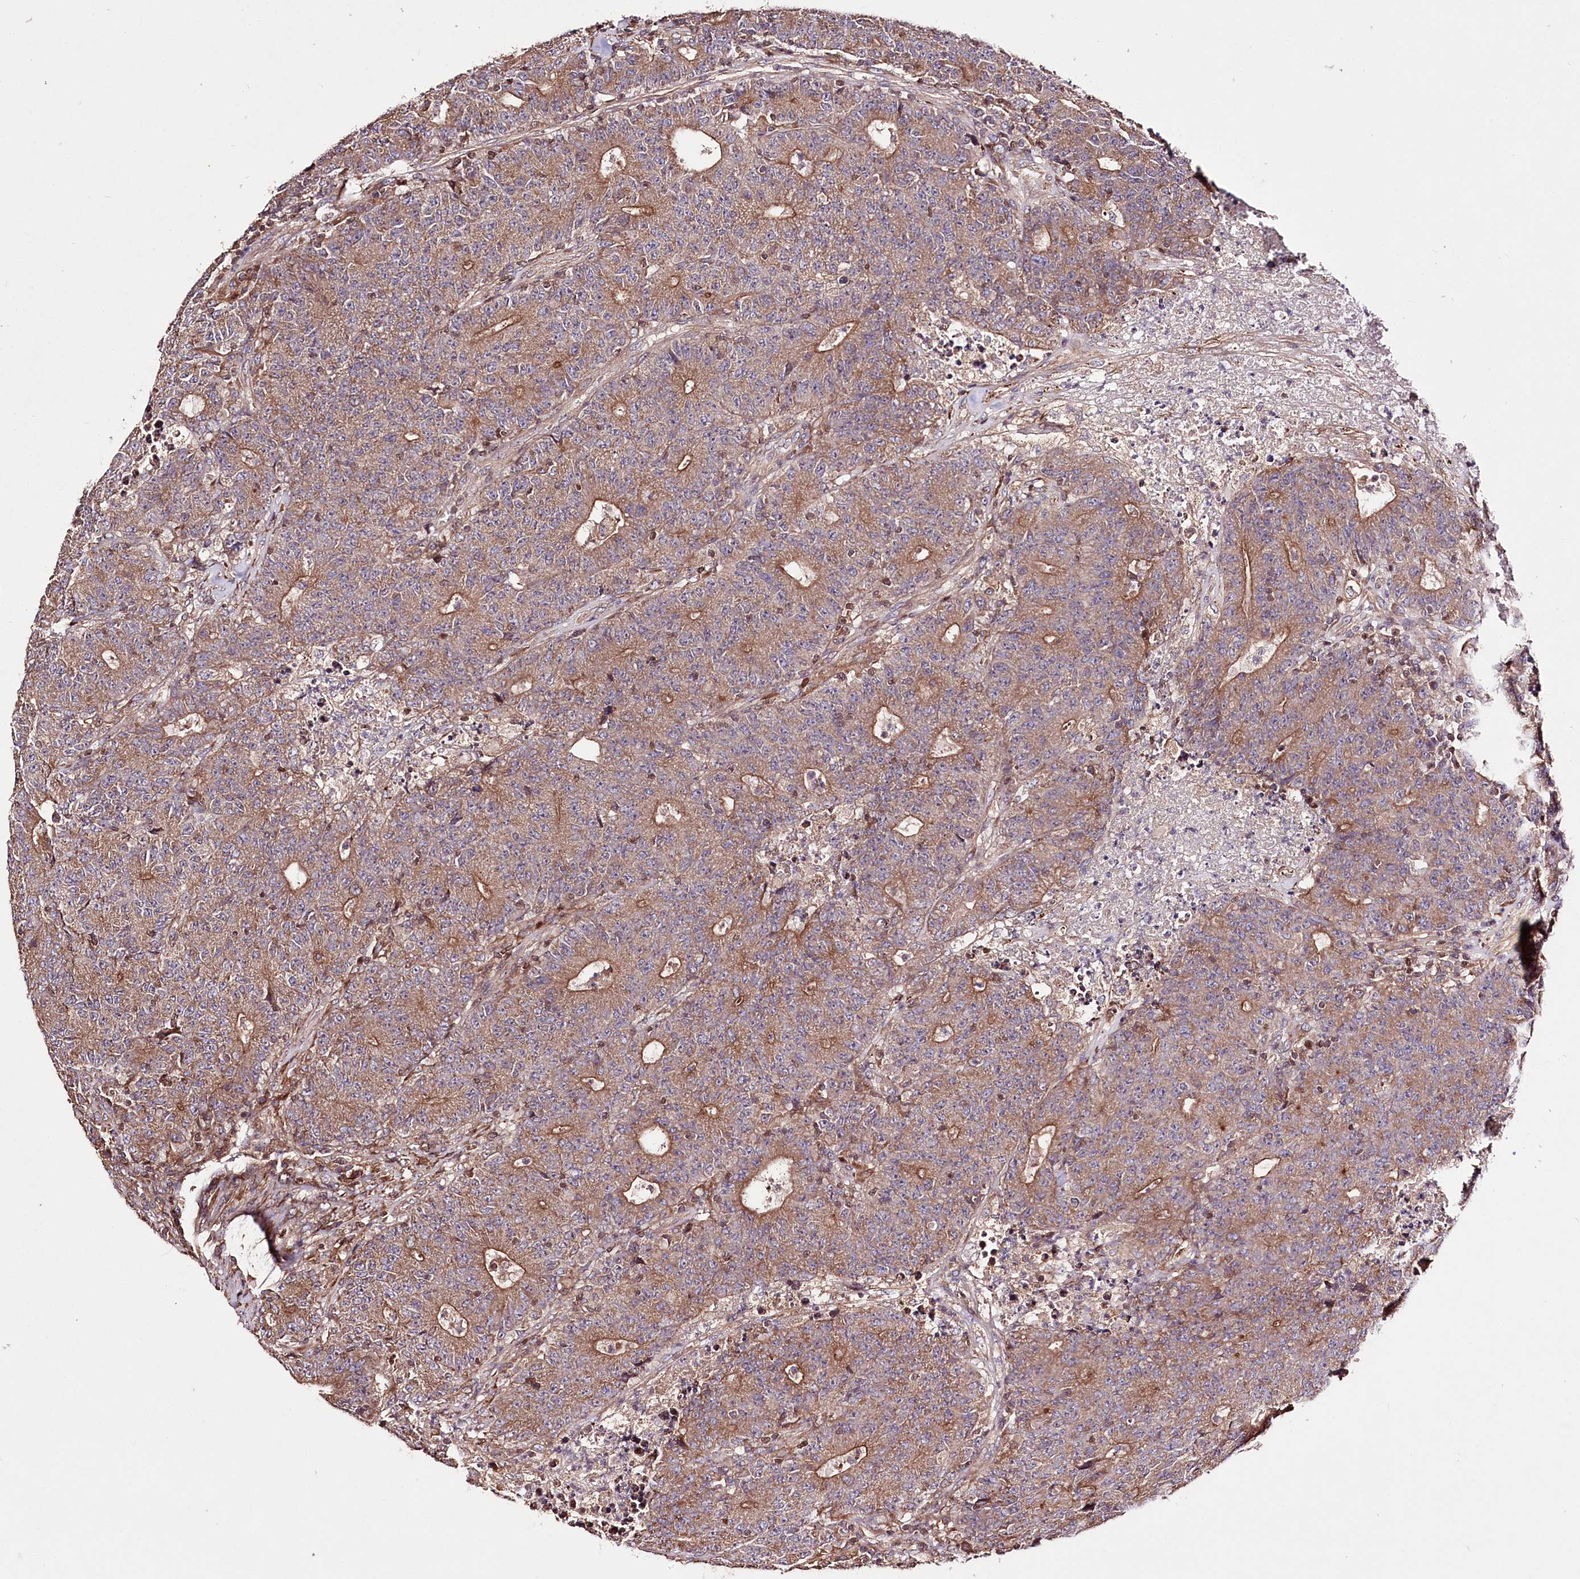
{"staining": {"intensity": "moderate", "quantity": ">75%", "location": "cytoplasmic/membranous"}, "tissue": "colorectal cancer", "cell_type": "Tumor cells", "image_type": "cancer", "snomed": [{"axis": "morphology", "description": "Adenocarcinoma, NOS"}, {"axis": "topography", "description": "Colon"}], "caption": "Approximately >75% of tumor cells in human adenocarcinoma (colorectal) display moderate cytoplasmic/membranous protein staining as visualized by brown immunohistochemical staining.", "gene": "WWC1", "patient": {"sex": "female", "age": 75}}